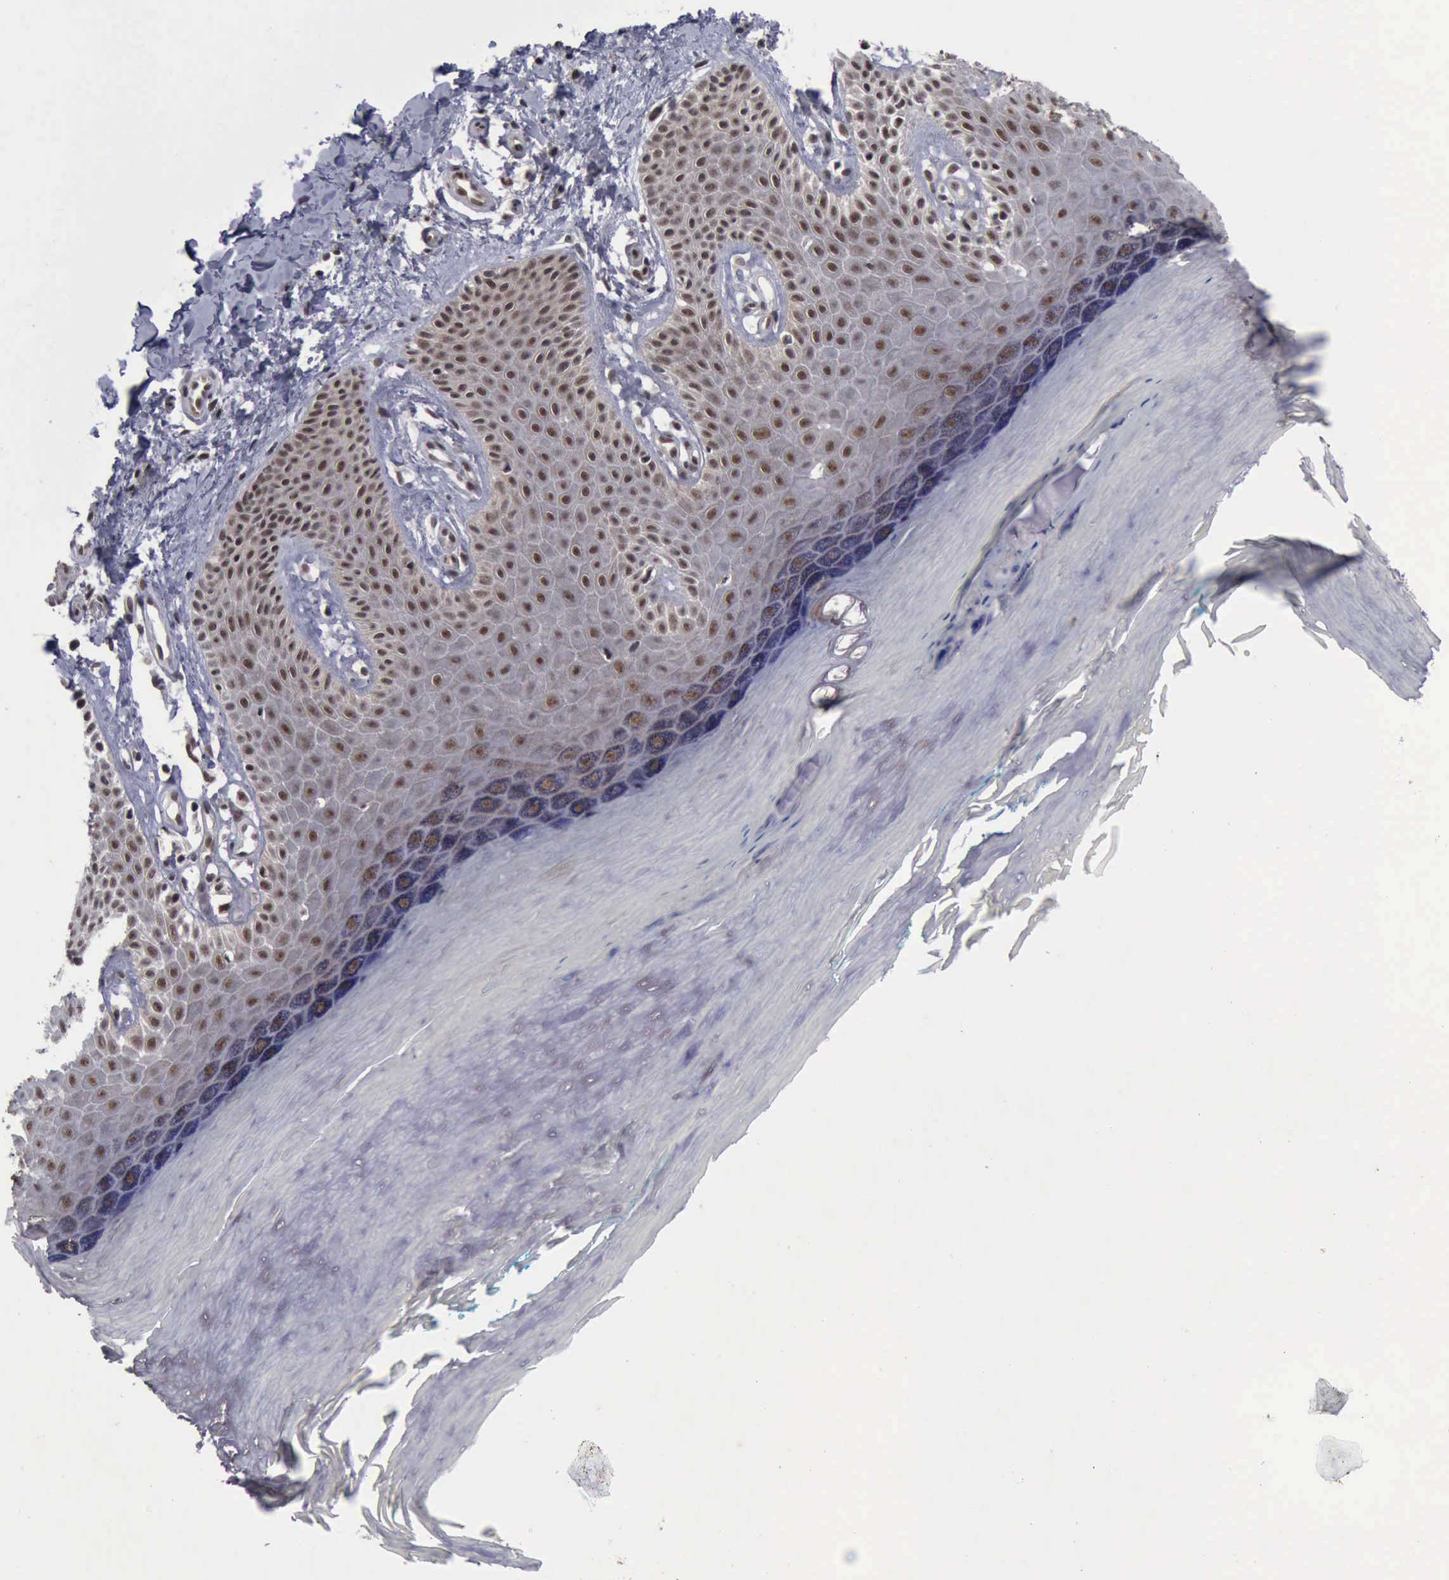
{"staining": {"intensity": "moderate", "quantity": ">75%", "location": "cytoplasmic/membranous,nuclear"}, "tissue": "melanoma", "cell_type": "Tumor cells", "image_type": "cancer", "snomed": [{"axis": "morphology", "description": "Malignant melanoma, NOS"}, {"axis": "topography", "description": "Skin"}], "caption": "Protein staining displays moderate cytoplasmic/membranous and nuclear staining in approximately >75% of tumor cells in malignant melanoma.", "gene": "ATM", "patient": {"sex": "female", "age": 55}}